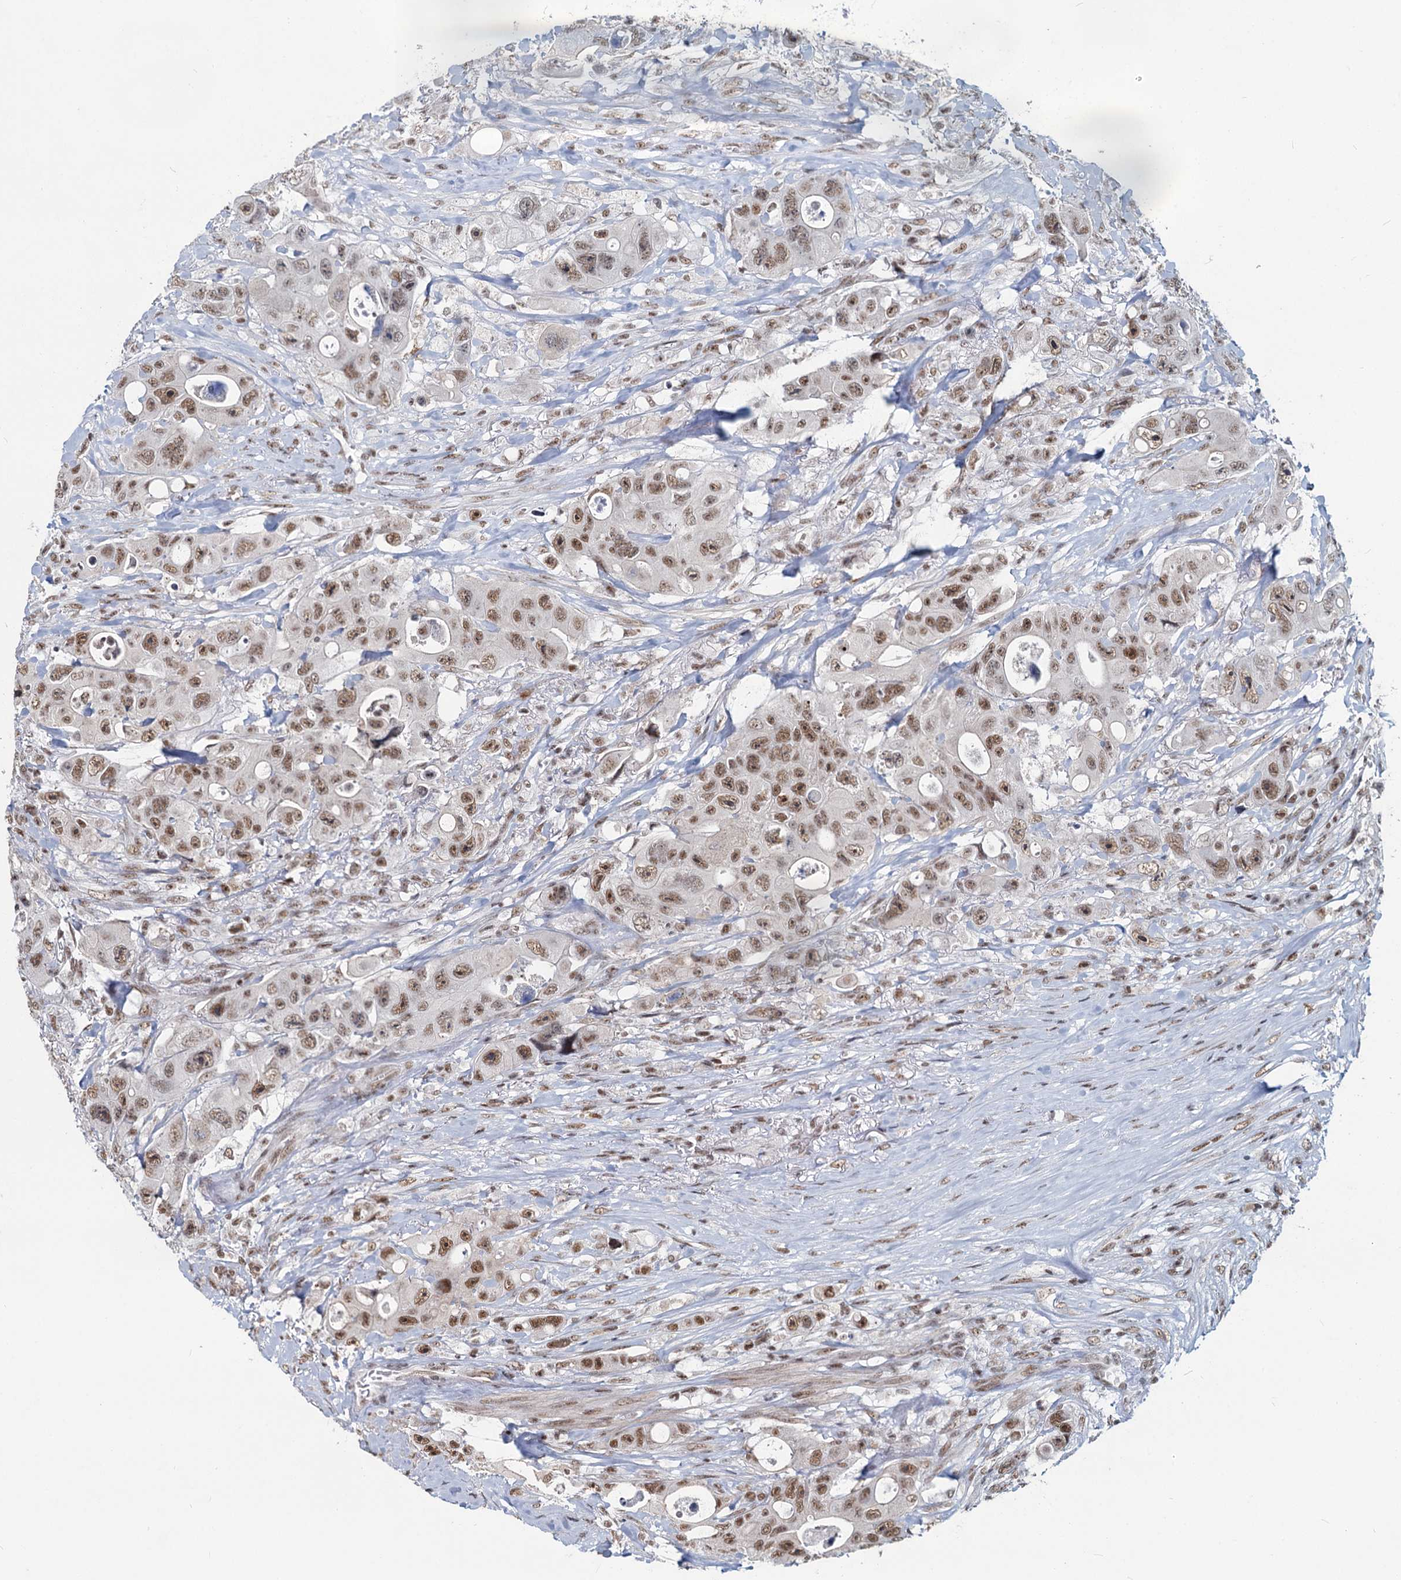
{"staining": {"intensity": "moderate", "quantity": ">75%", "location": "nuclear"}, "tissue": "colorectal cancer", "cell_type": "Tumor cells", "image_type": "cancer", "snomed": [{"axis": "morphology", "description": "Adenocarcinoma, NOS"}, {"axis": "topography", "description": "Colon"}], "caption": "IHC (DAB (3,3'-diaminobenzidine)) staining of colorectal cancer (adenocarcinoma) exhibits moderate nuclear protein expression in about >75% of tumor cells.", "gene": "METTL14", "patient": {"sex": "female", "age": 46}}